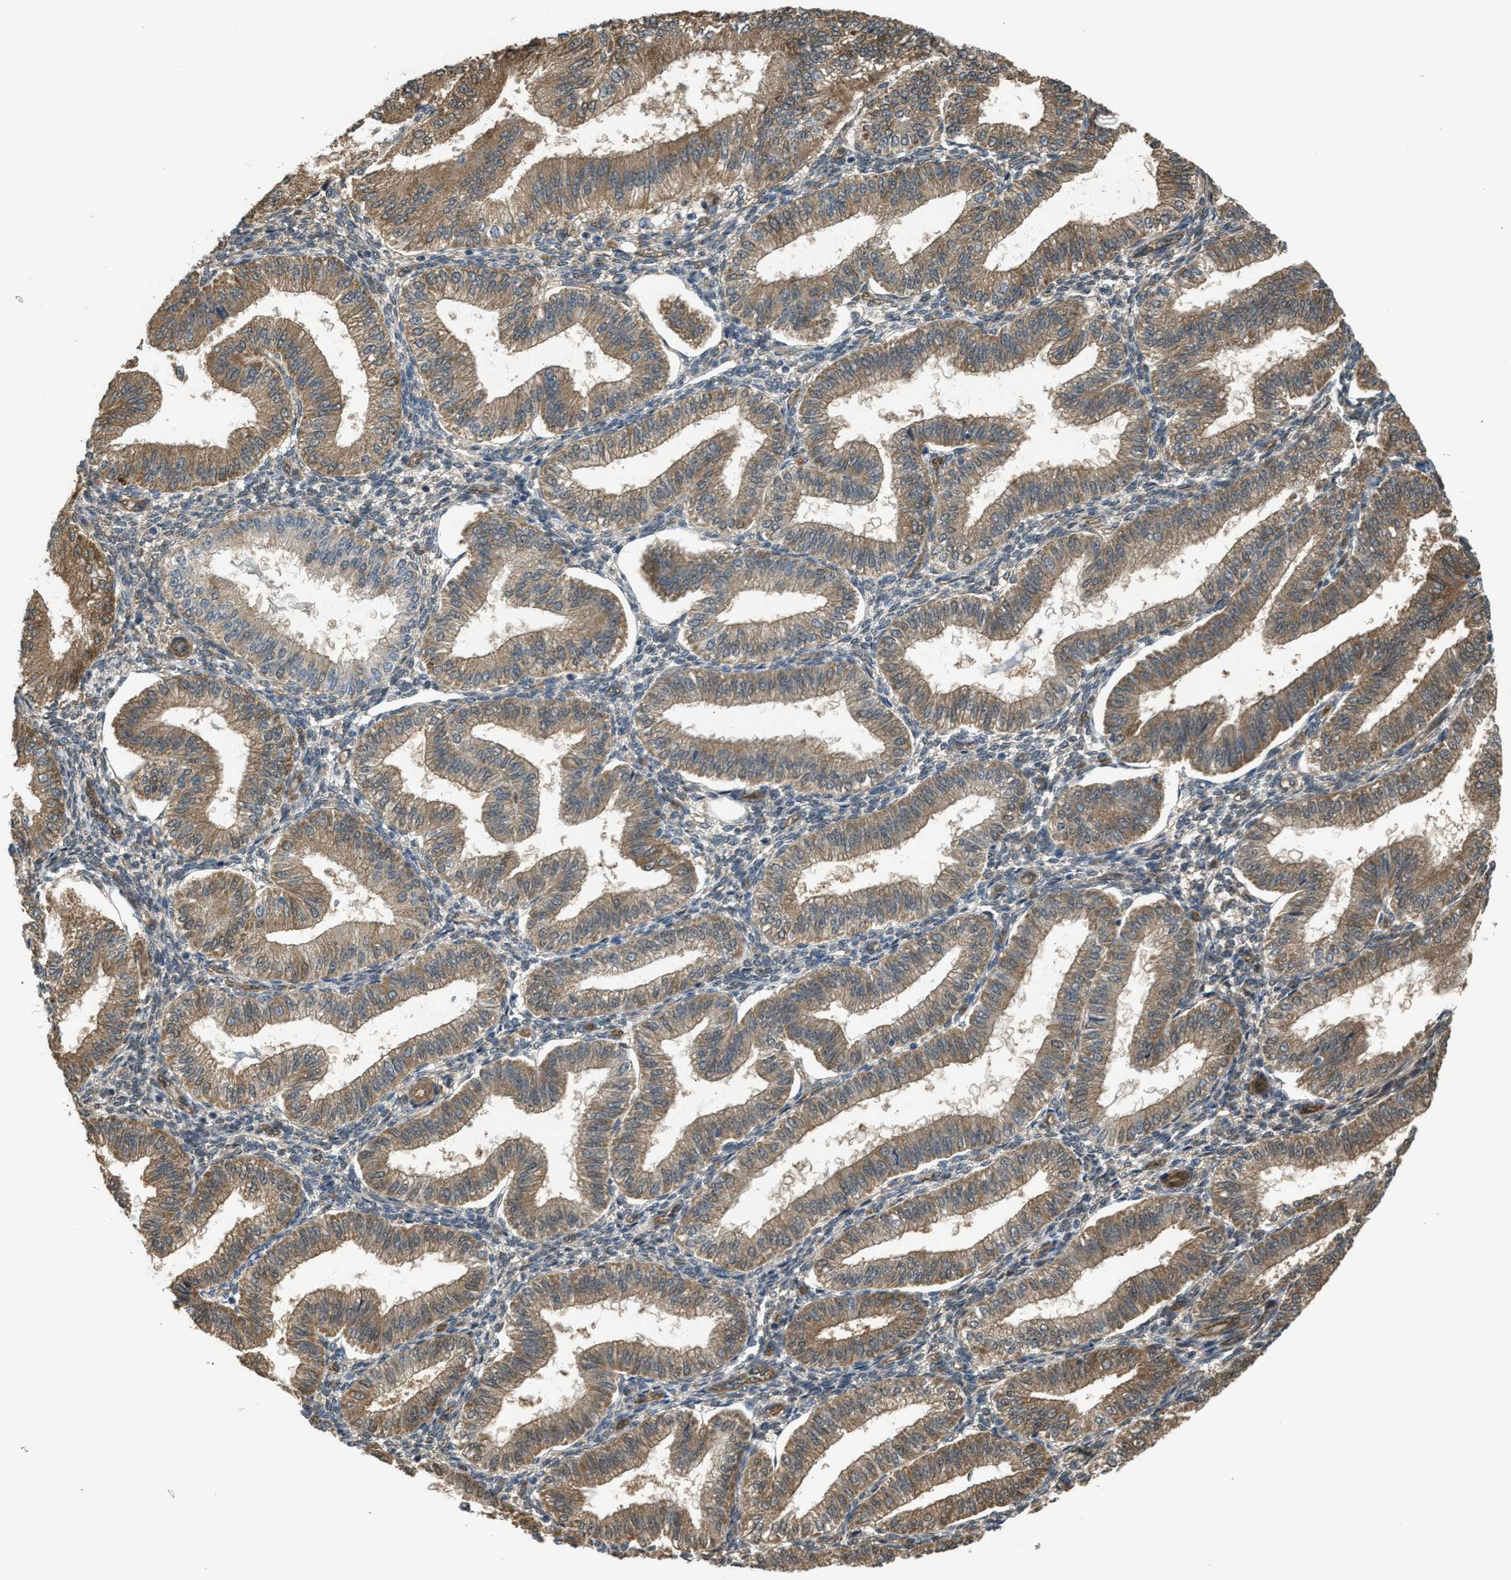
{"staining": {"intensity": "negative", "quantity": "none", "location": "none"}, "tissue": "endometrium", "cell_type": "Cells in endometrial stroma", "image_type": "normal", "snomed": [{"axis": "morphology", "description": "Normal tissue, NOS"}, {"axis": "topography", "description": "Endometrium"}], "caption": "This micrograph is of benign endometrium stained with IHC to label a protein in brown with the nuclei are counter-stained blue. There is no expression in cells in endometrial stroma.", "gene": "BAG3", "patient": {"sex": "female", "age": 39}}